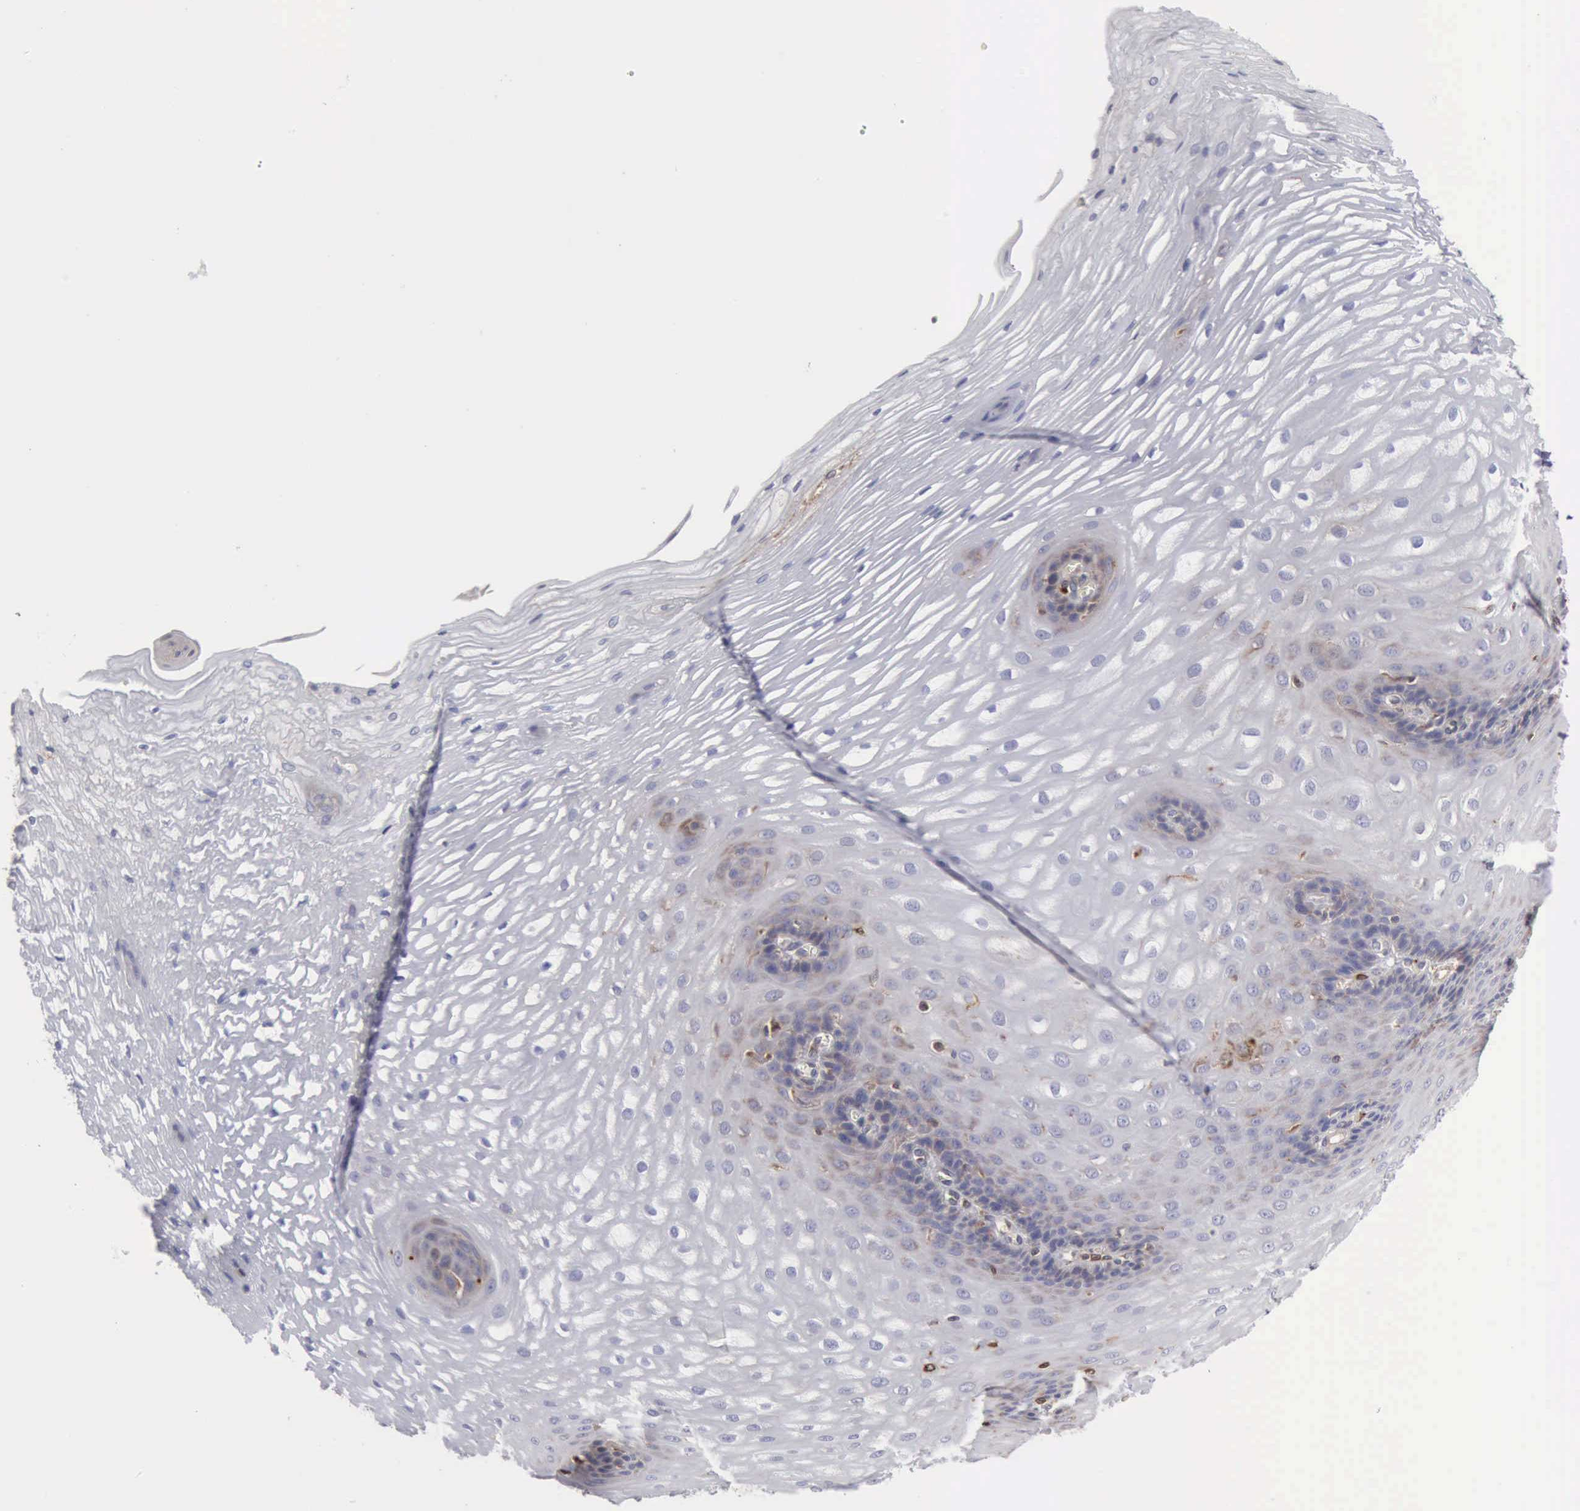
{"staining": {"intensity": "weak", "quantity": "<25%", "location": "cytoplasmic/membranous"}, "tissue": "esophagus", "cell_type": "Squamous epithelial cells", "image_type": "normal", "snomed": [{"axis": "morphology", "description": "Normal tissue, NOS"}, {"axis": "morphology", "description": "Adenocarcinoma, NOS"}, {"axis": "topography", "description": "Esophagus"}, {"axis": "topography", "description": "Stomach"}], "caption": "Image shows no significant protein expression in squamous epithelial cells of normal esophagus. (DAB IHC with hematoxylin counter stain).", "gene": "APOL2", "patient": {"sex": "male", "age": 62}}